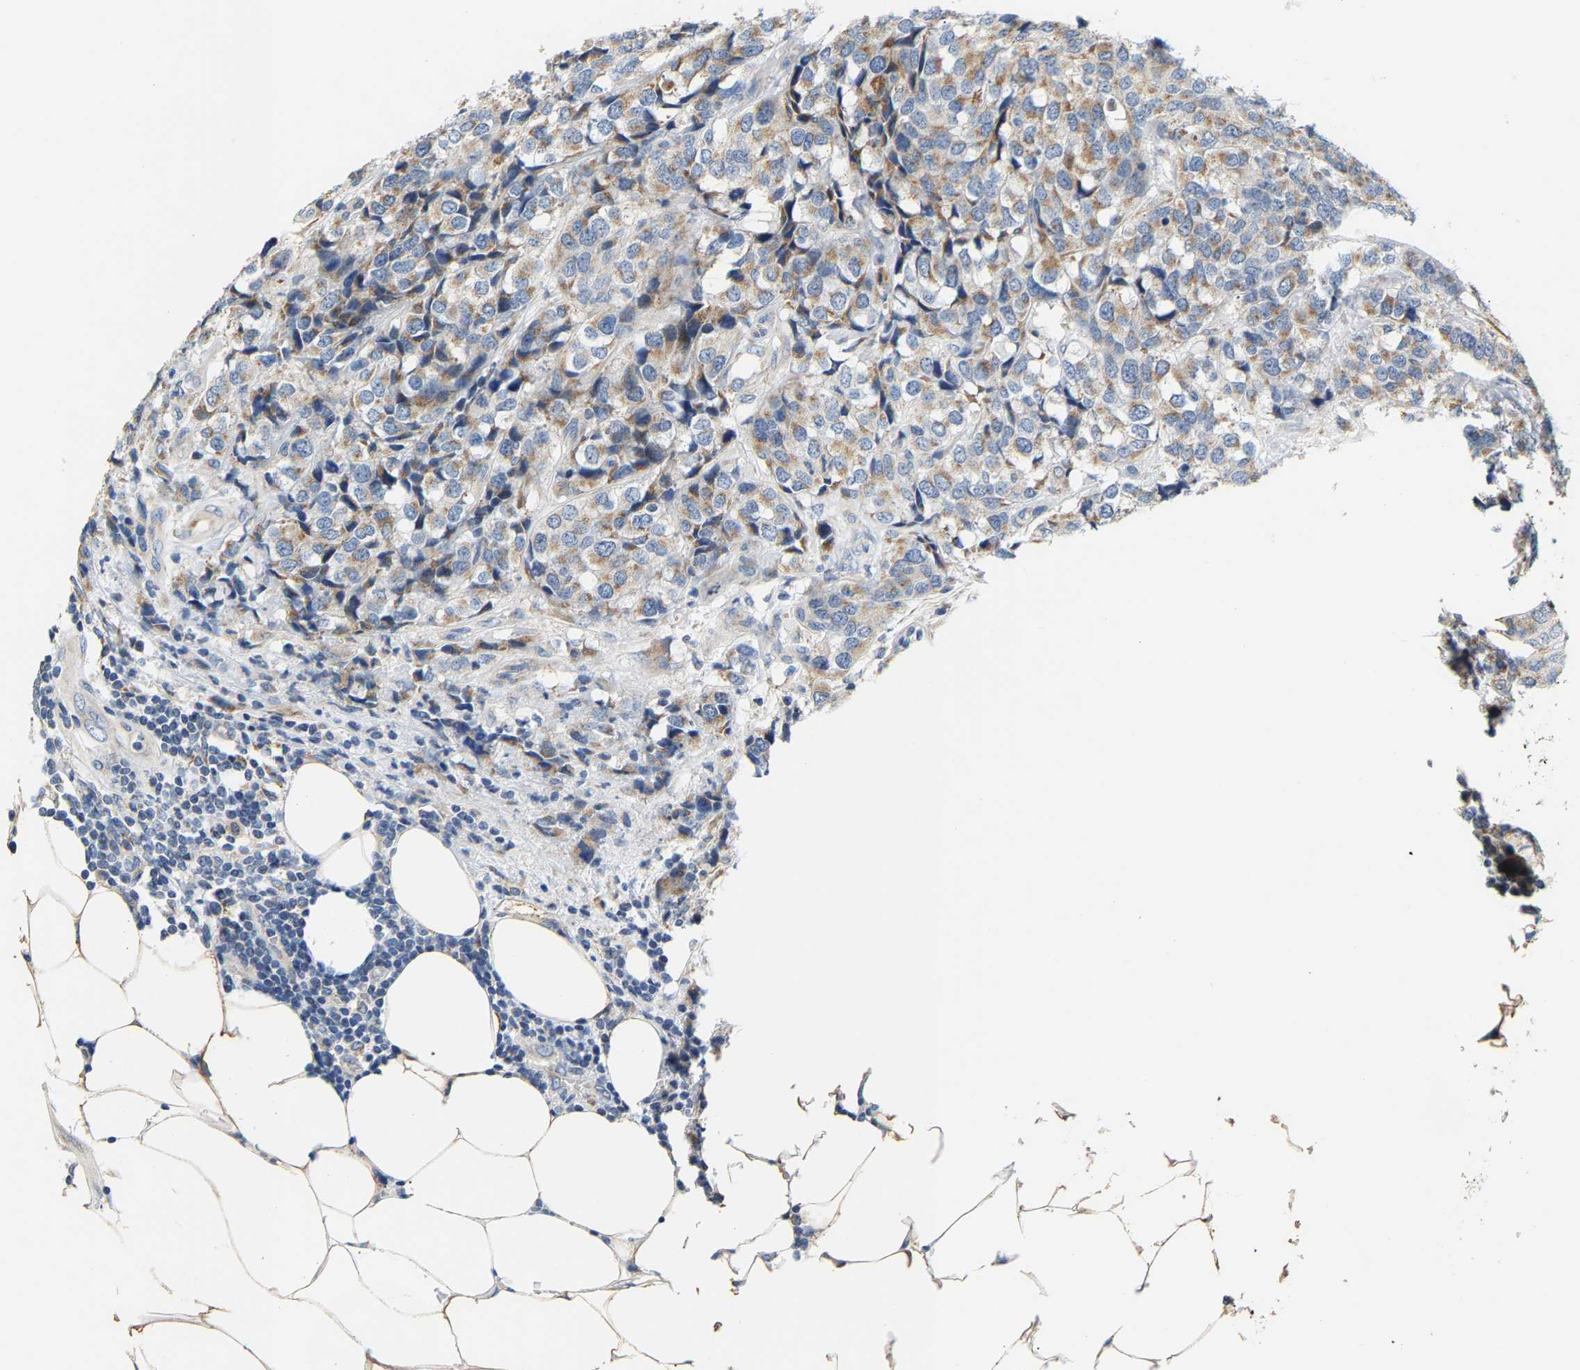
{"staining": {"intensity": "moderate", "quantity": "25%-75%", "location": "cytoplasmic/membranous"}, "tissue": "breast cancer", "cell_type": "Tumor cells", "image_type": "cancer", "snomed": [{"axis": "morphology", "description": "Lobular carcinoma"}, {"axis": "topography", "description": "Breast"}], "caption": "IHC (DAB) staining of human breast cancer (lobular carcinoma) displays moderate cytoplasmic/membranous protein staining in approximately 25%-75% of tumor cells.", "gene": "TMEM168", "patient": {"sex": "female", "age": 59}}